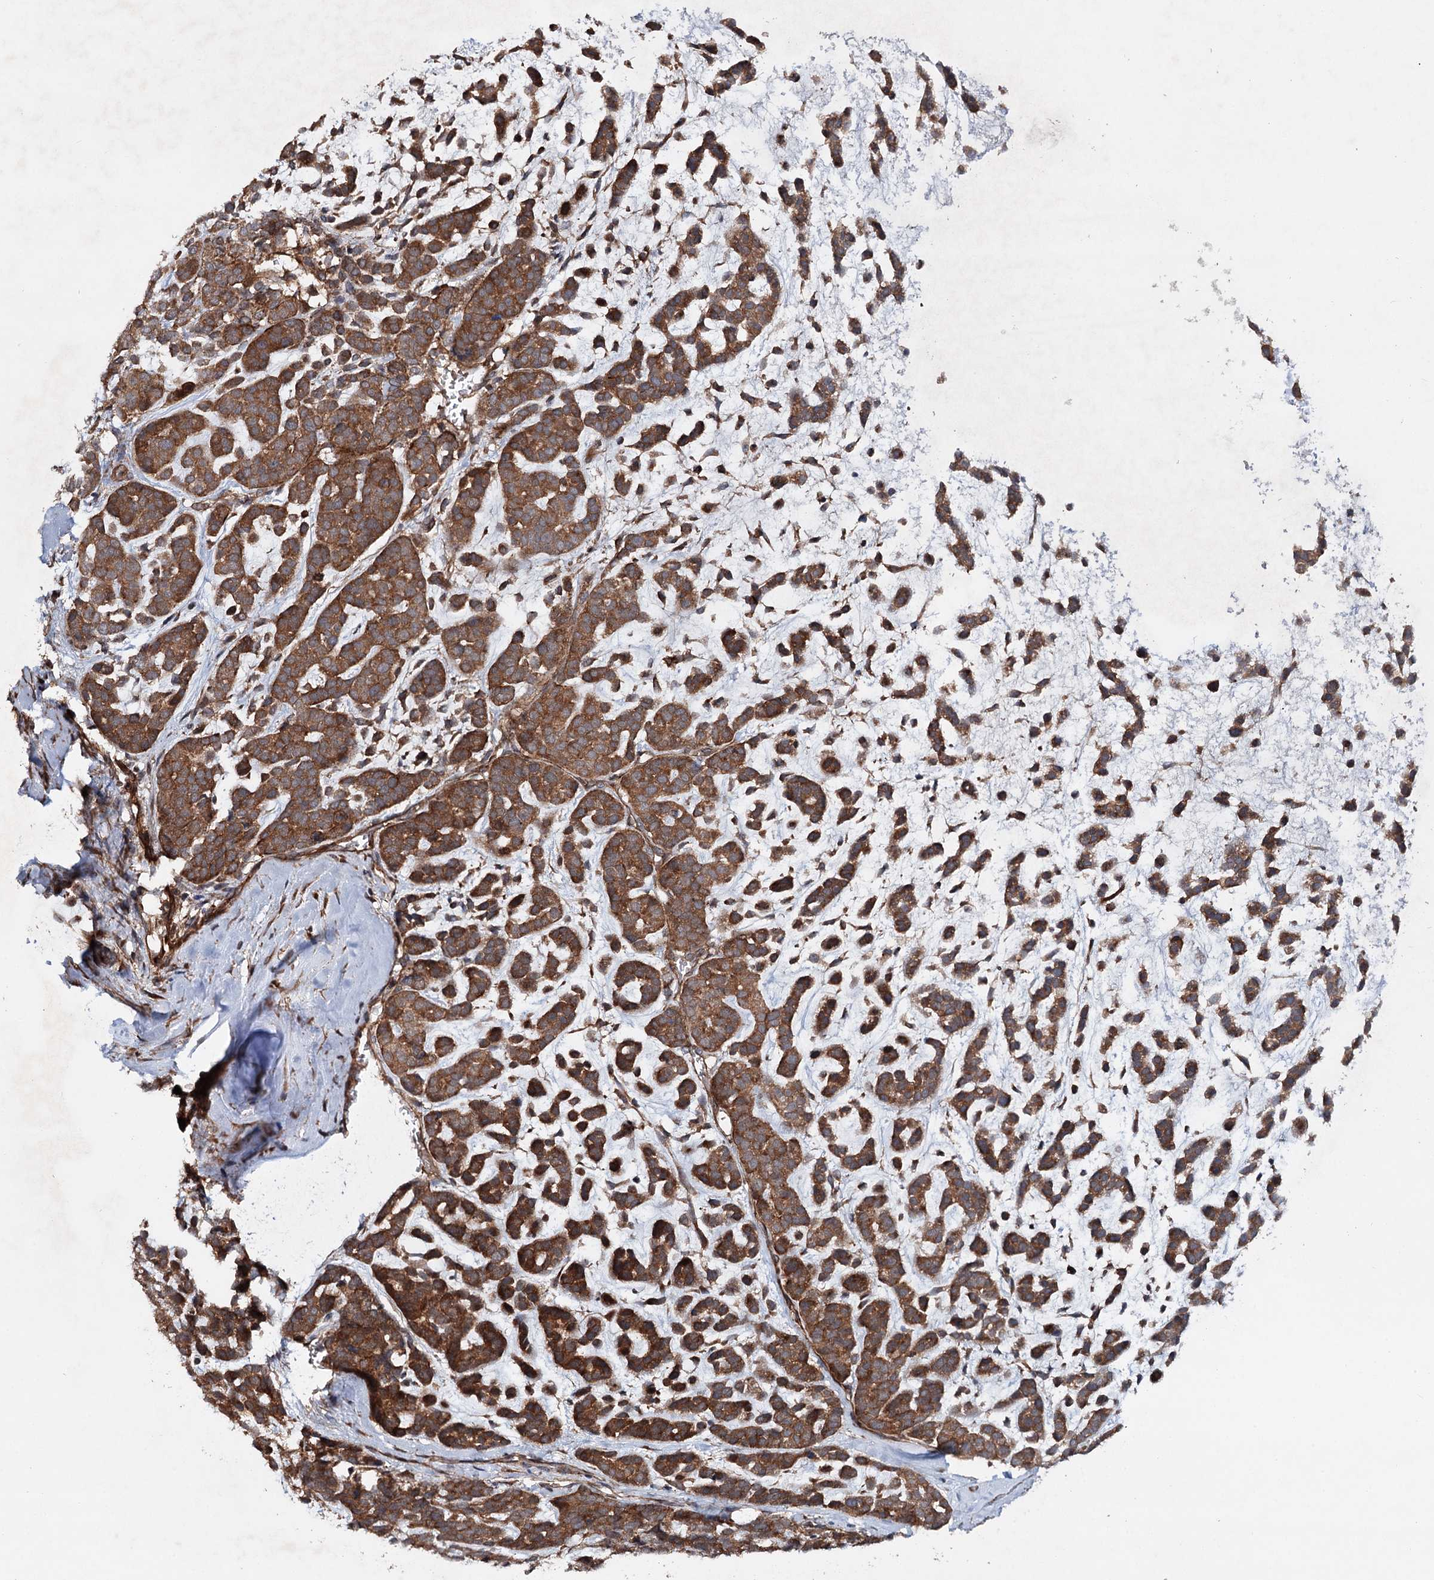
{"staining": {"intensity": "moderate", "quantity": ">75%", "location": "cytoplasmic/membranous"}, "tissue": "head and neck cancer", "cell_type": "Tumor cells", "image_type": "cancer", "snomed": [{"axis": "morphology", "description": "Adenocarcinoma, NOS"}, {"axis": "morphology", "description": "Adenoma, NOS"}, {"axis": "topography", "description": "Head-Neck"}], "caption": "Head and neck adenoma stained for a protein shows moderate cytoplasmic/membranous positivity in tumor cells. The staining is performed using DAB (3,3'-diaminobenzidine) brown chromogen to label protein expression. The nuclei are counter-stained blue using hematoxylin.", "gene": "ADGRG4", "patient": {"sex": "female", "age": 55}}